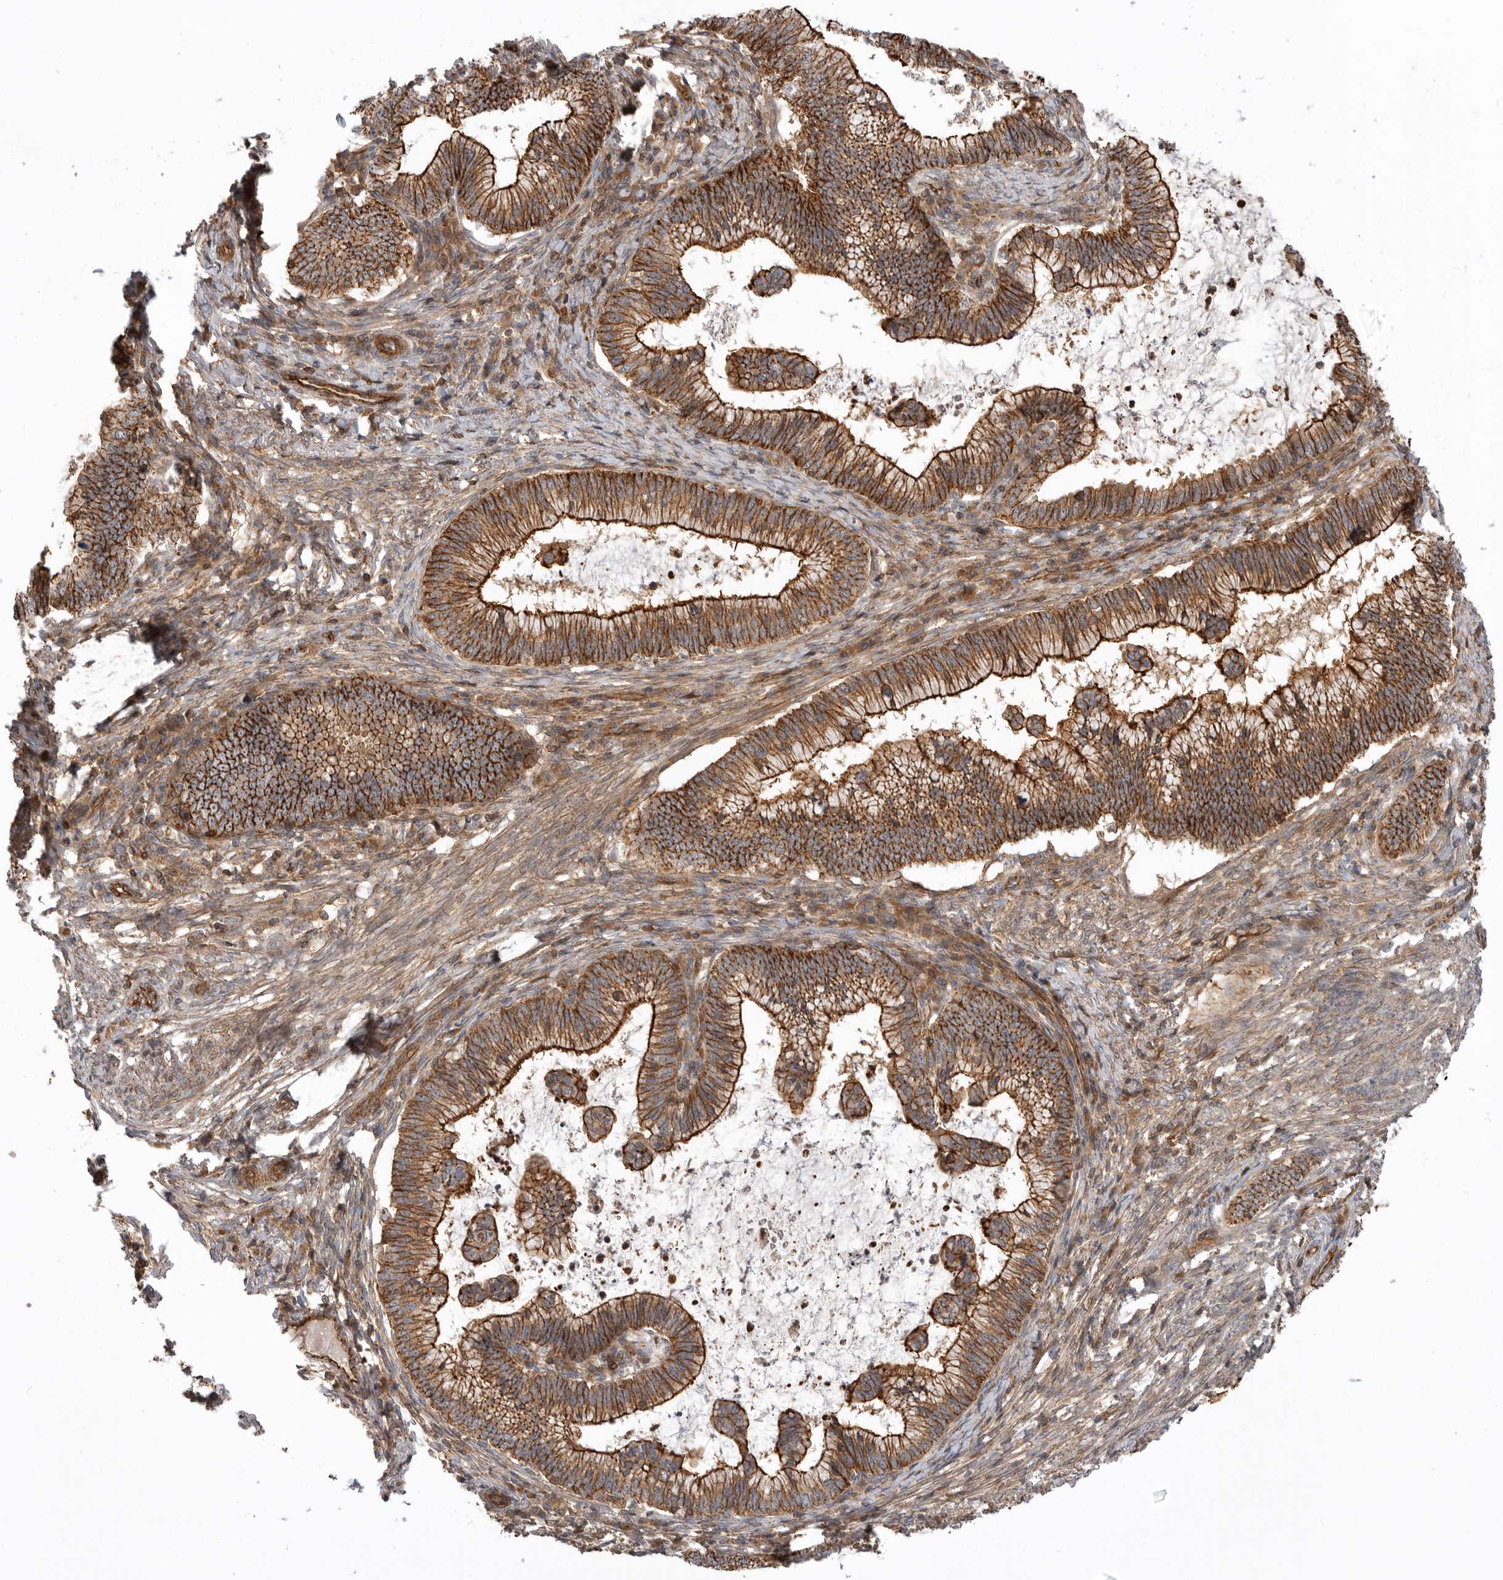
{"staining": {"intensity": "strong", "quantity": ">75%", "location": "cytoplasmic/membranous"}, "tissue": "cervical cancer", "cell_type": "Tumor cells", "image_type": "cancer", "snomed": [{"axis": "morphology", "description": "Adenocarcinoma, NOS"}, {"axis": "topography", "description": "Cervix"}], "caption": "Tumor cells display high levels of strong cytoplasmic/membranous expression in about >75% of cells in cervical cancer. The staining was performed using DAB to visualize the protein expression in brown, while the nuclei were stained in blue with hematoxylin (Magnification: 20x).", "gene": "GPATCH2", "patient": {"sex": "female", "age": 36}}